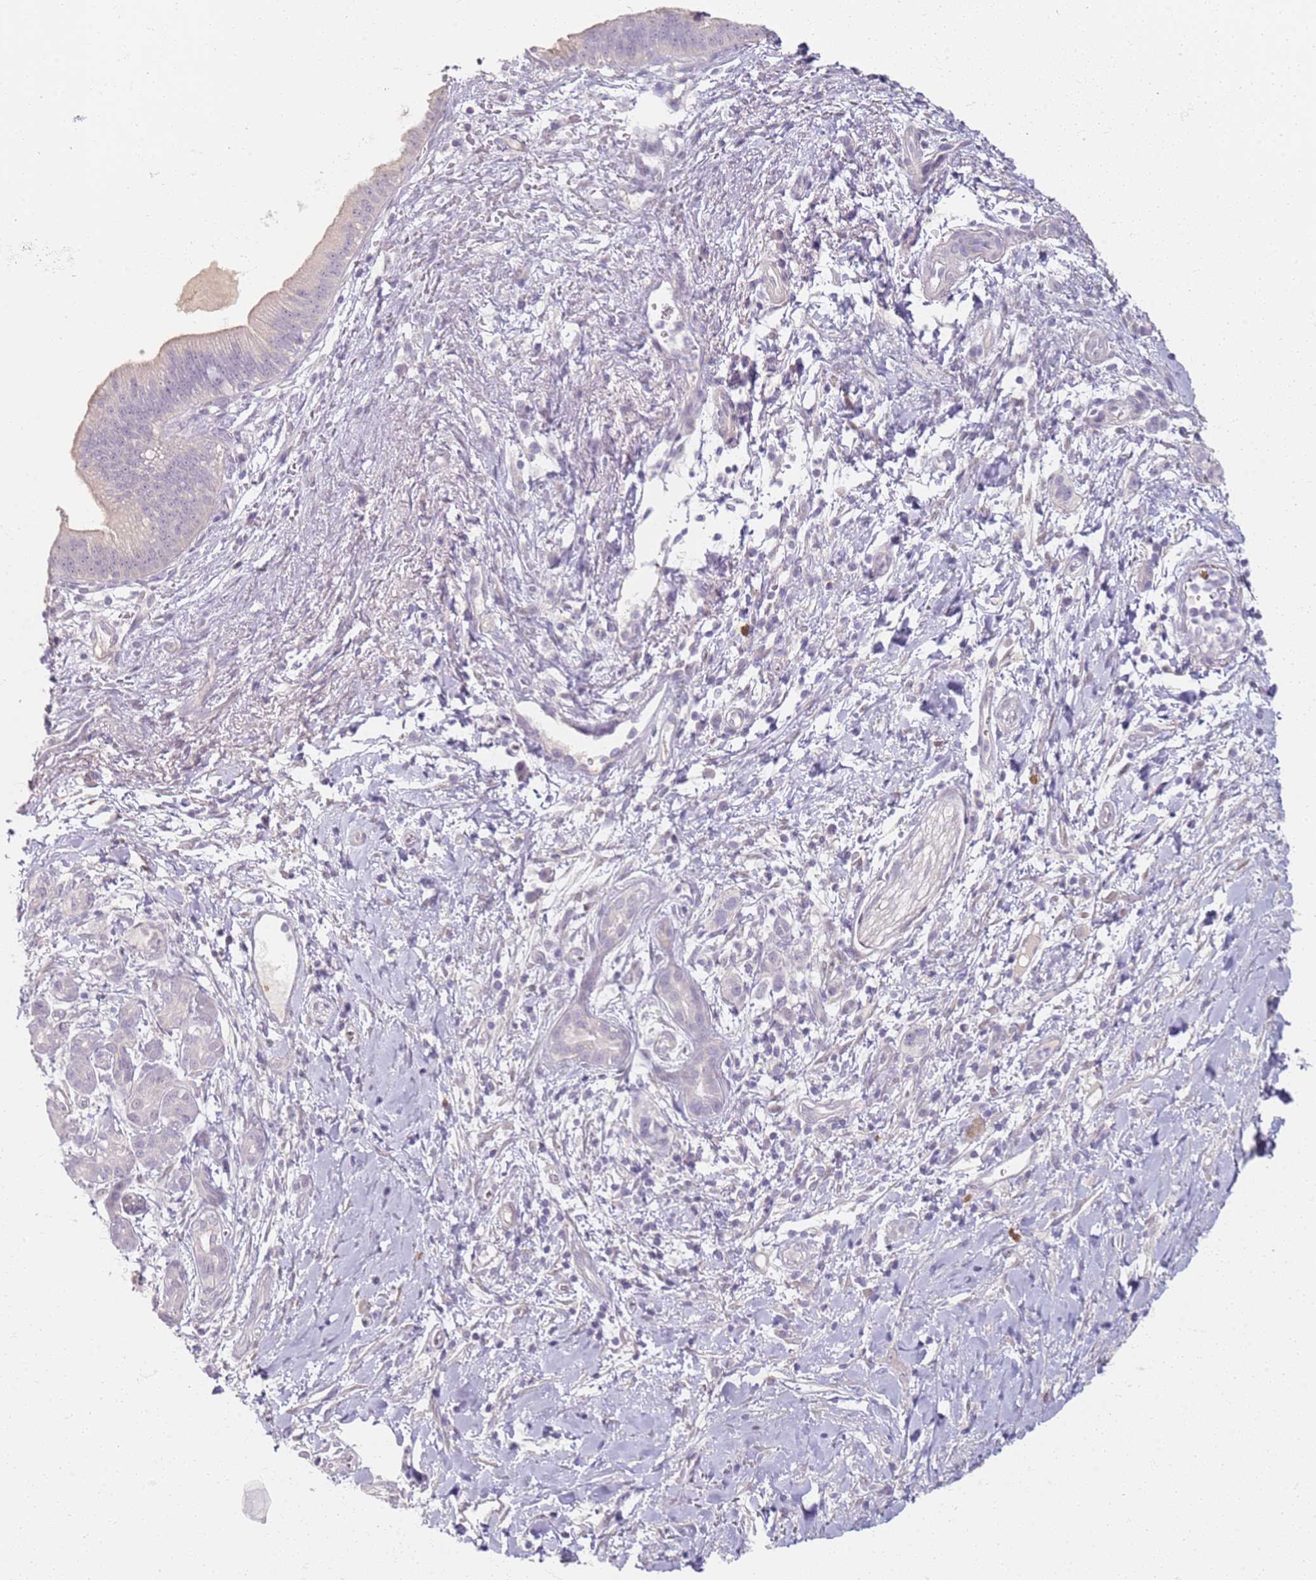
{"staining": {"intensity": "negative", "quantity": "none", "location": "none"}, "tissue": "pancreatic cancer", "cell_type": "Tumor cells", "image_type": "cancer", "snomed": [{"axis": "morphology", "description": "Adenocarcinoma, NOS"}, {"axis": "topography", "description": "Pancreas"}], "caption": "The photomicrograph exhibits no significant expression in tumor cells of adenocarcinoma (pancreatic).", "gene": "CD40LG", "patient": {"sex": "male", "age": 78}}